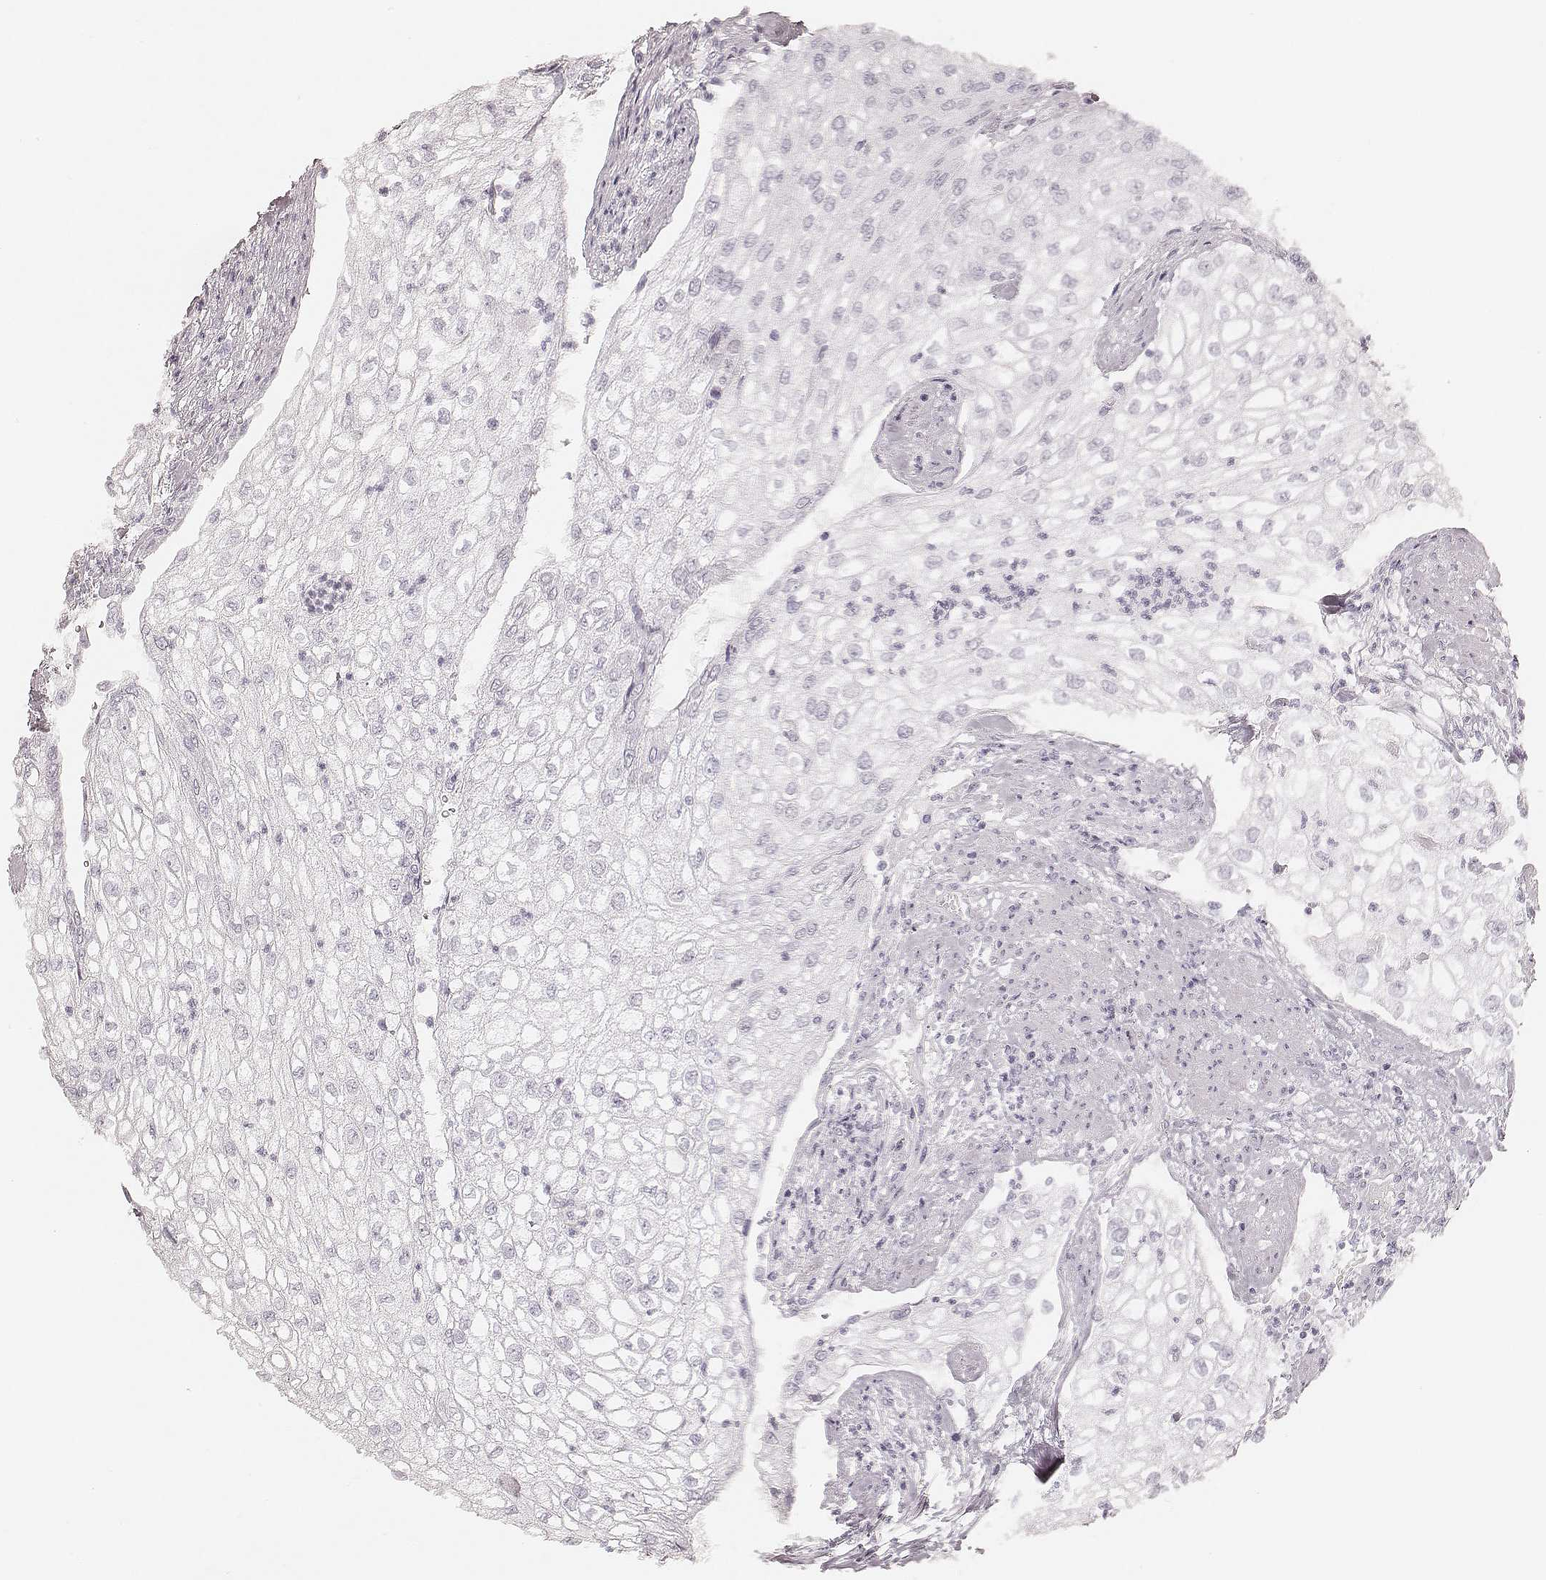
{"staining": {"intensity": "negative", "quantity": "none", "location": "none"}, "tissue": "urothelial cancer", "cell_type": "Tumor cells", "image_type": "cancer", "snomed": [{"axis": "morphology", "description": "Urothelial carcinoma, High grade"}, {"axis": "topography", "description": "Urinary bladder"}], "caption": "There is no significant positivity in tumor cells of urothelial cancer.", "gene": "GORASP2", "patient": {"sex": "male", "age": 62}}